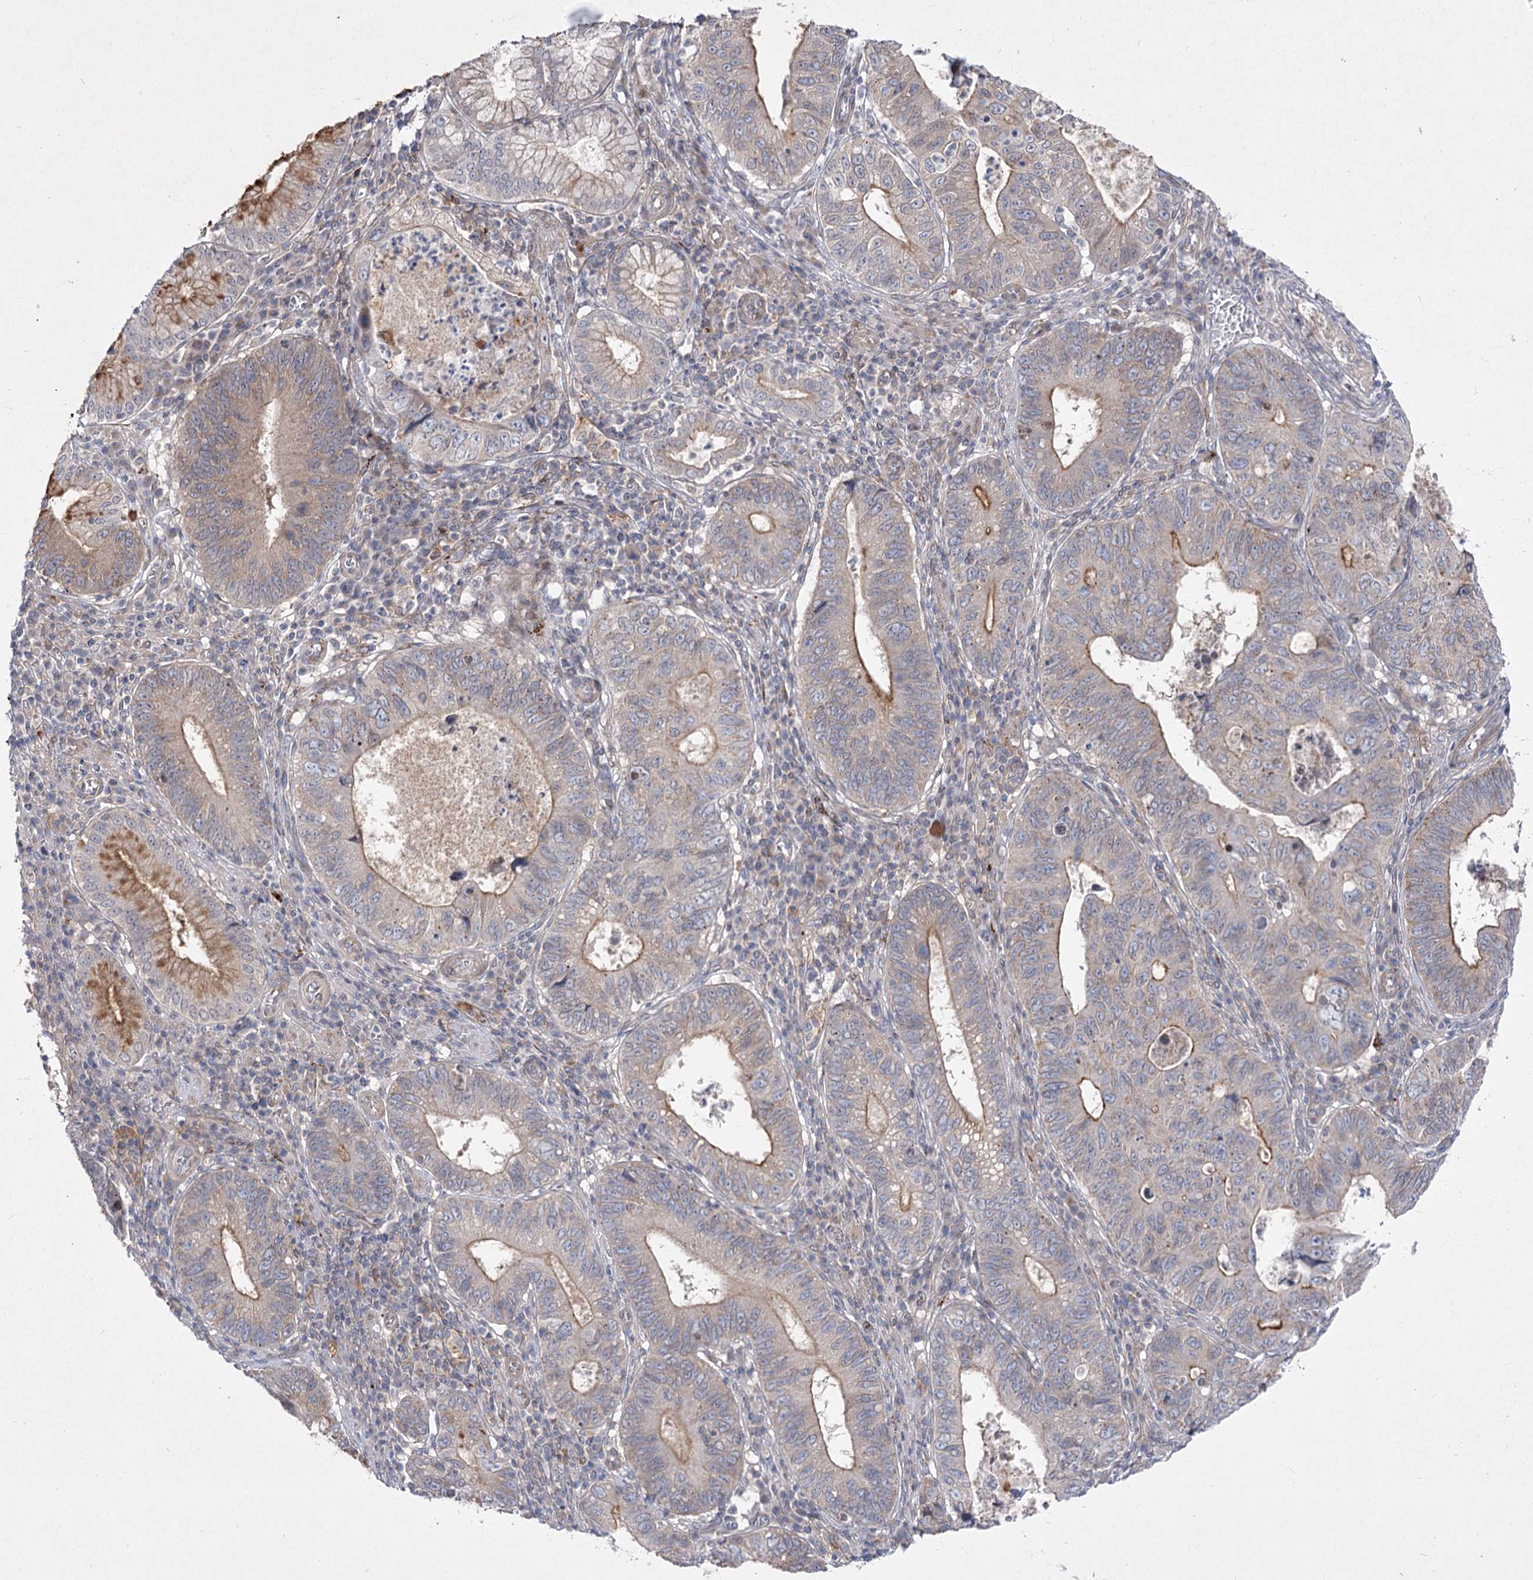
{"staining": {"intensity": "moderate", "quantity": "25%-75%", "location": "cytoplasmic/membranous"}, "tissue": "stomach cancer", "cell_type": "Tumor cells", "image_type": "cancer", "snomed": [{"axis": "morphology", "description": "Adenocarcinoma, NOS"}, {"axis": "topography", "description": "Stomach"}], "caption": "The image demonstrates staining of stomach cancer, revealing moderate cytoplasmic/membranous protein expression (brown color) within tumor cells.", "gene": "SH3BP5L", "patient": {"sex": "male", "age": 59}}